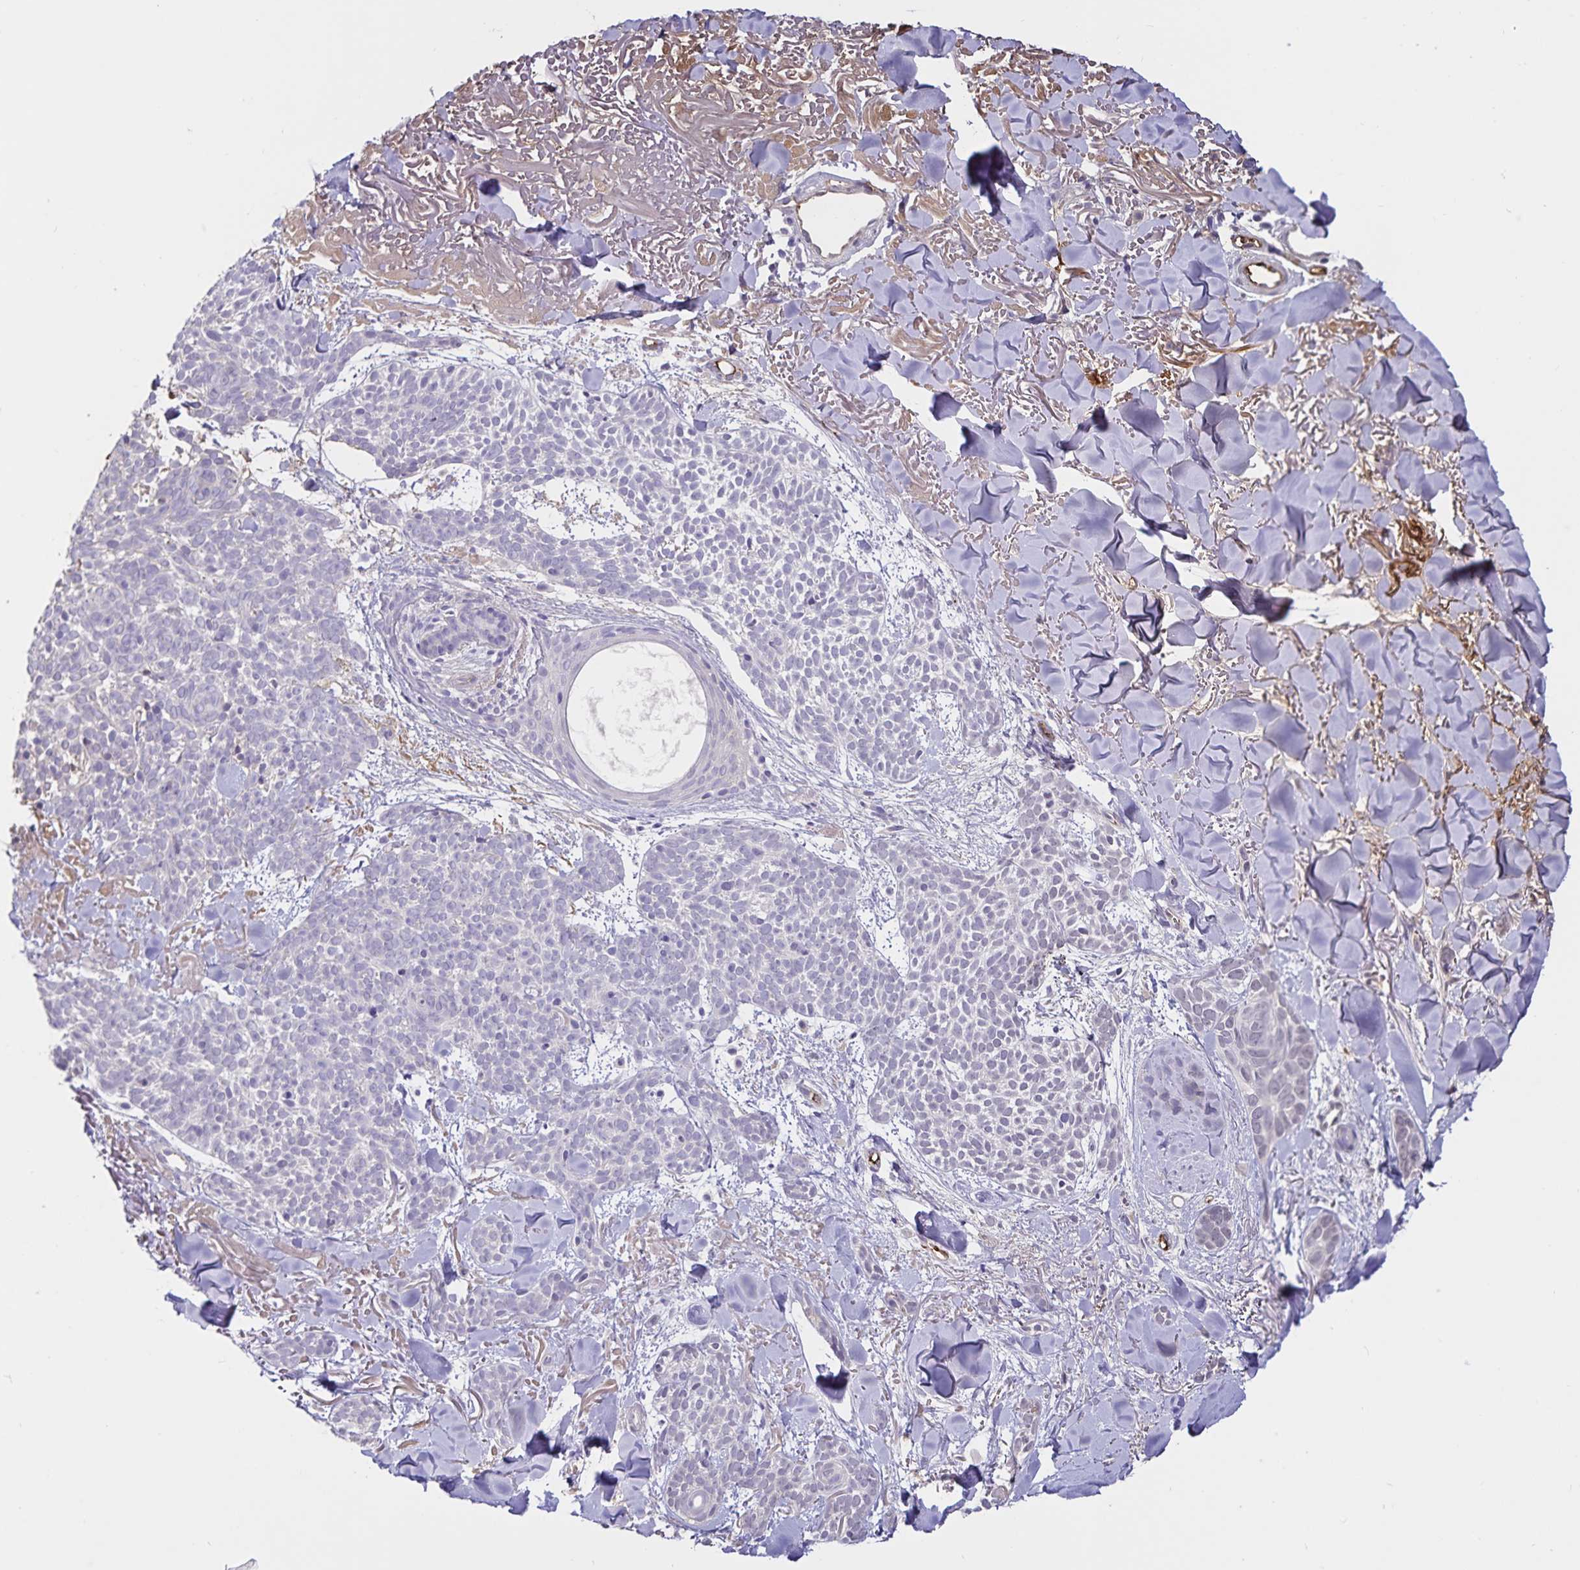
{"staining": {"intensity": "negative", "quantity": "none", "location": "none"}, "tissue": "skin cancer", "cell_type": "Tumor cells", "image_type": "cancer", "snomed": [{"axis": "morphology", "description": "Basal cell carcinoma"}, {"axis": "morphology", "description": "BCC, high aggressive"}, {"axis": "topography", "description": "Skin"}], "caption": "Protein analysis of skin cancer reveals no significant expression in tumor cells.", "gene": "FGG", "patient": {"sex": "female", "age": 86}}